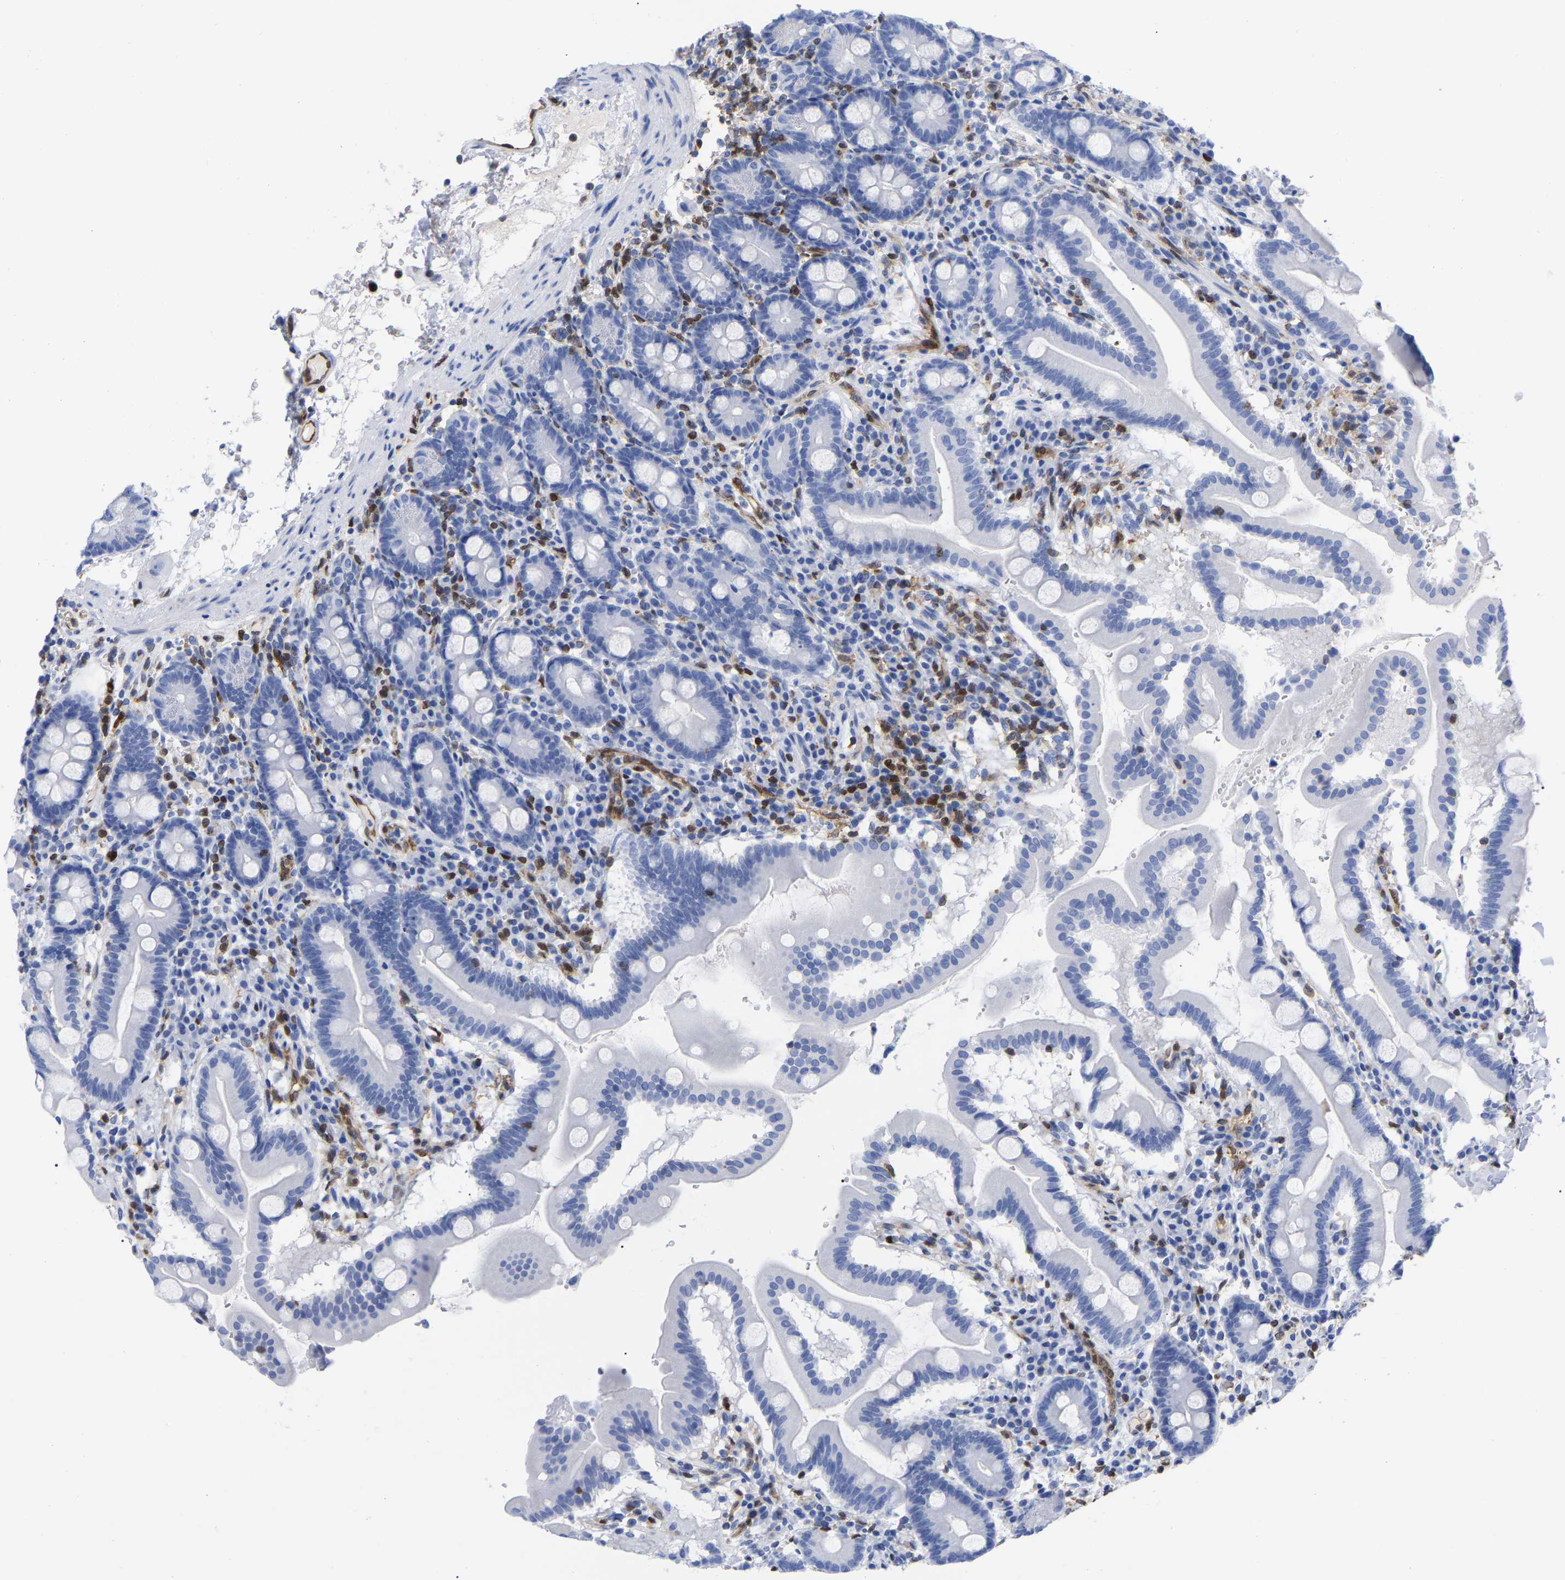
{"staining": {"intensity": "negative", "quantity": "none", "location": "none"}, "tissue": "duodenum", "cell_type": "Glandular cells", "image_type": "normal", "snomed": [{"axis": "morphology", "description": "Normal tissue, NOS"}, {"axis": "topography", "description": "Duodenum"}], "caption": "IHC of unremarkable human duodenum demonstrates no positivity in glandular cells.", "gene": "GIMAP4", "patient": {"sex": "male", "age": 50}}